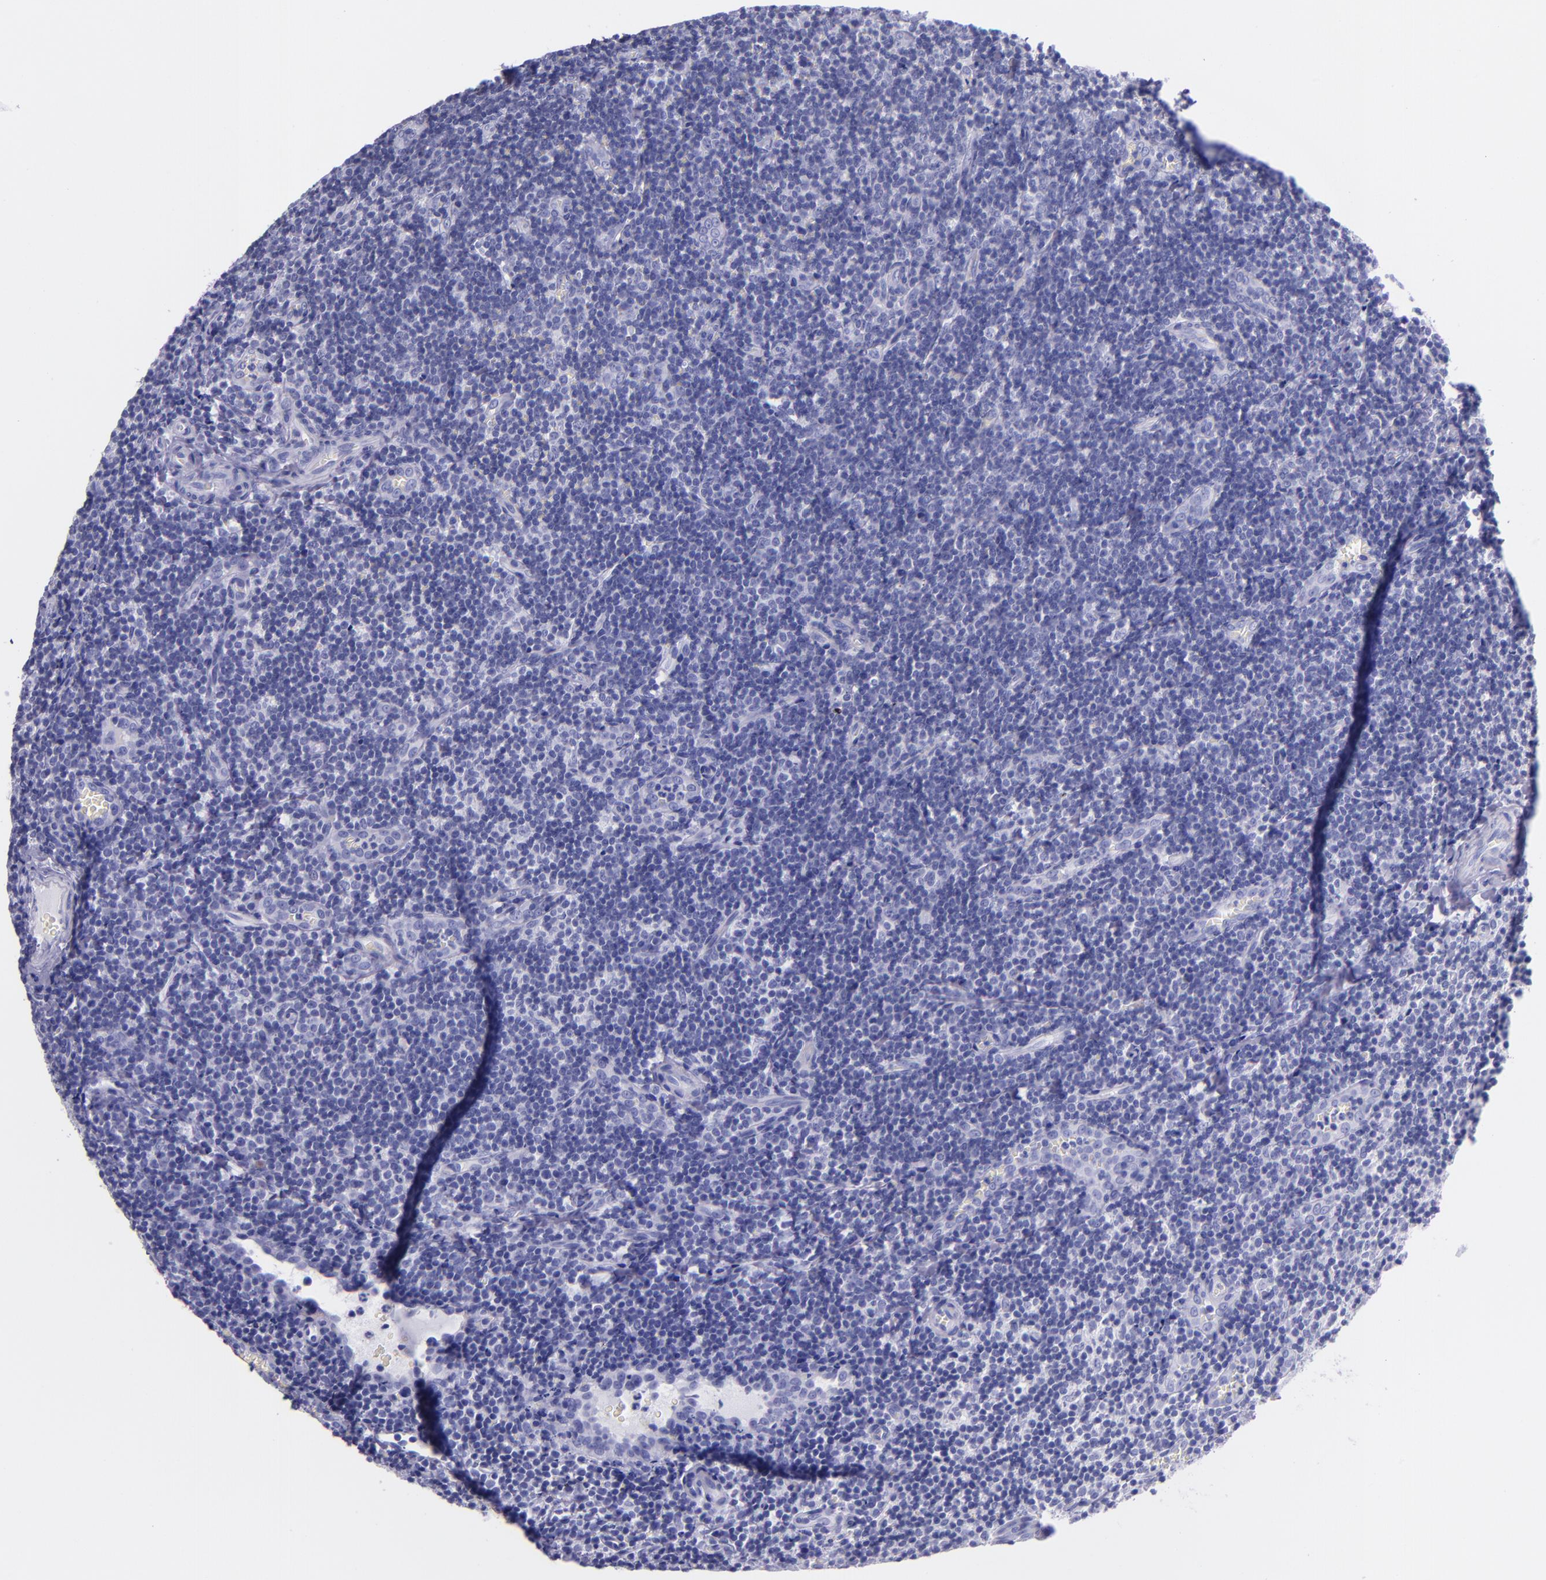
{"staining": {"intensity": "negative", "quantity": "none", "location": "none"}, "tissue": "tonsil", "cell_type": "Germinal center cells", "image_type": "normal", "snomed": [{"axis": "morphology", "description": "Normal tissue, NOS"}, {"axis": "topography", "description": "Tonsil"}], "caption": "A high-resolution histopathology image shows immunohistochemistry (IHC) staining of unremarkable tonsil, which shows no significant staining in germinal center cells.", "gene": "MBP", "patient": {"sex": "male", "age": 20}}